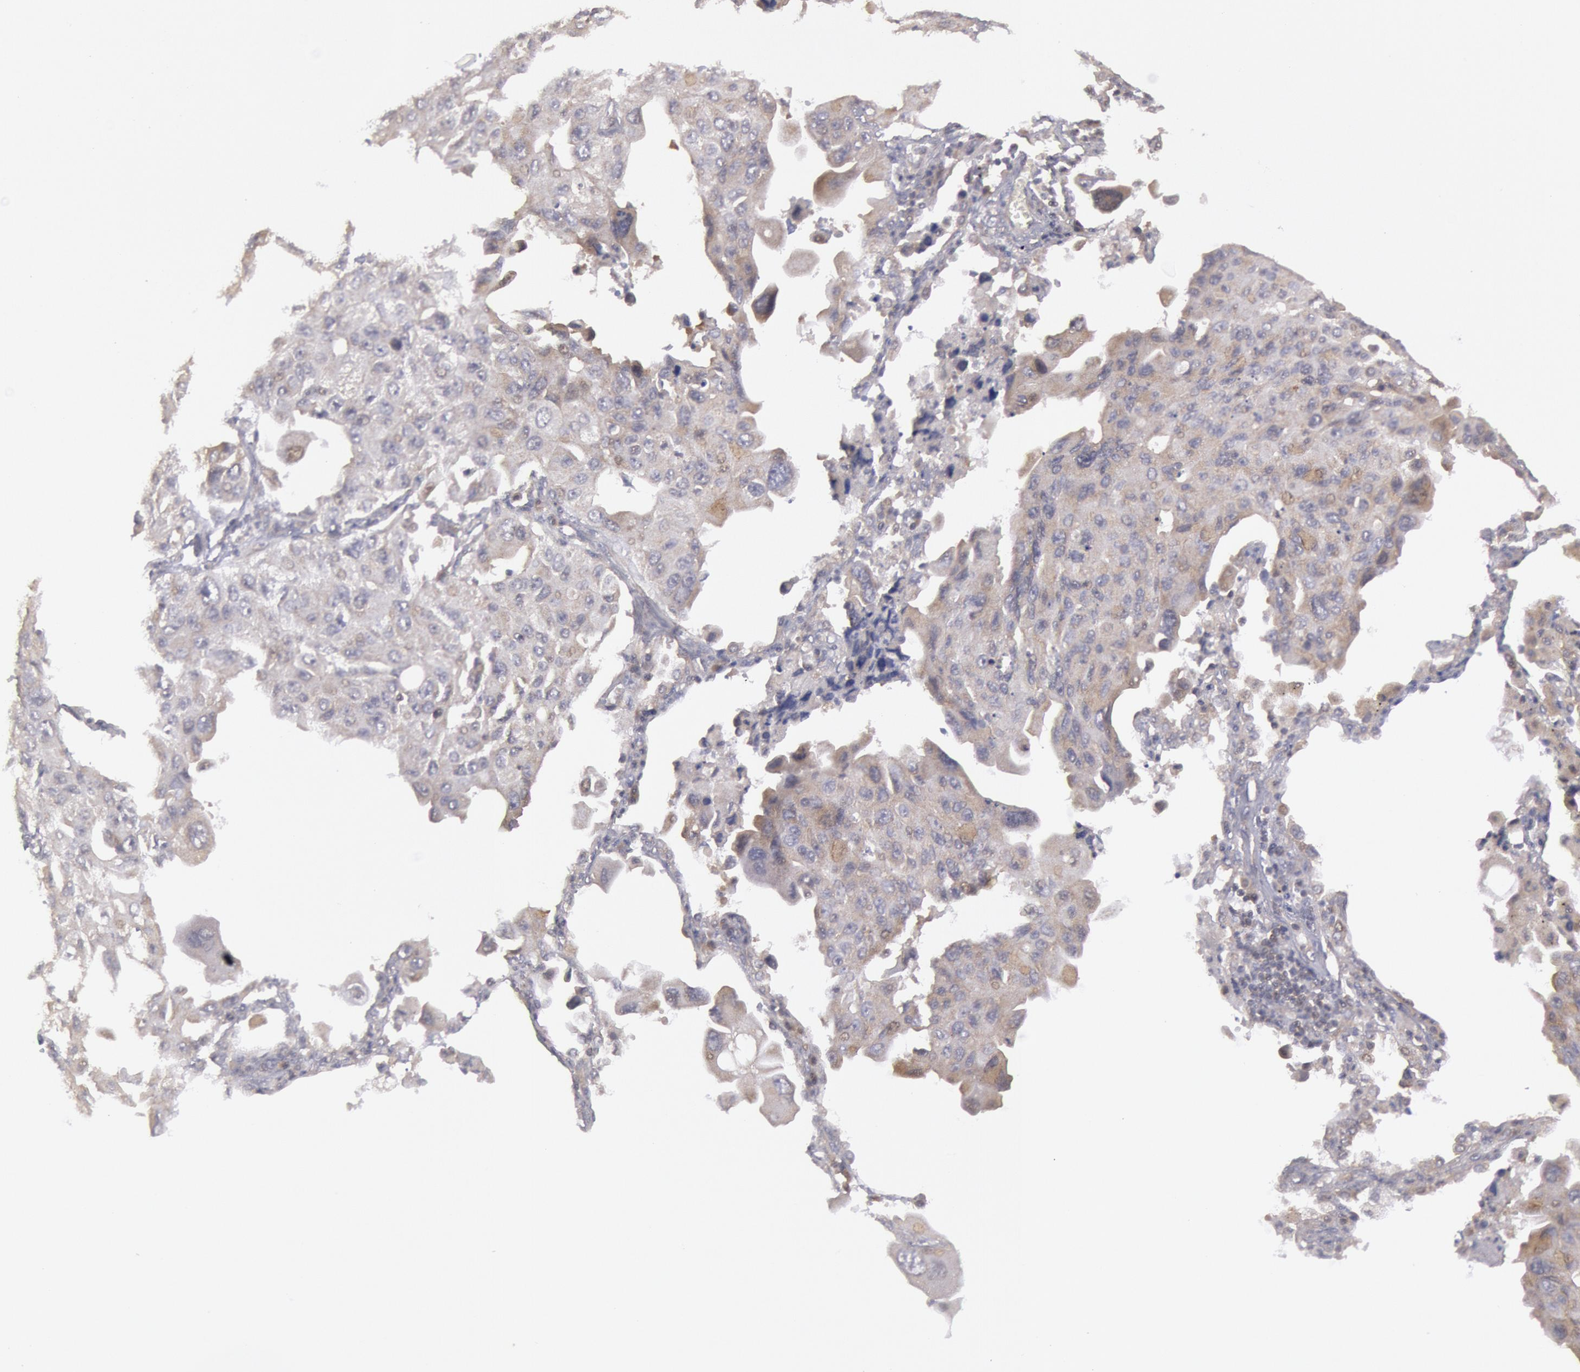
{"staining": {"intensity": "weak", "quantity": "<25%", "location": "cytoplasmic/membranous"}, "tissue": "lung cancer", "cell_type": "Tumor cells", "image_type": "cancer", "snomed": [{"axis": "morphology", "description": "Adenocarcinoma, NOS"}, {"axis": "topography", "description": "Lung"}], "caption": "DAB immunohistochemical staining of human lung cancer (adenocarcinoma) demonstrates no significant expression in tumor cells.", "gene": "BRAF", "patient": {"sex": "male", "age": 64}}